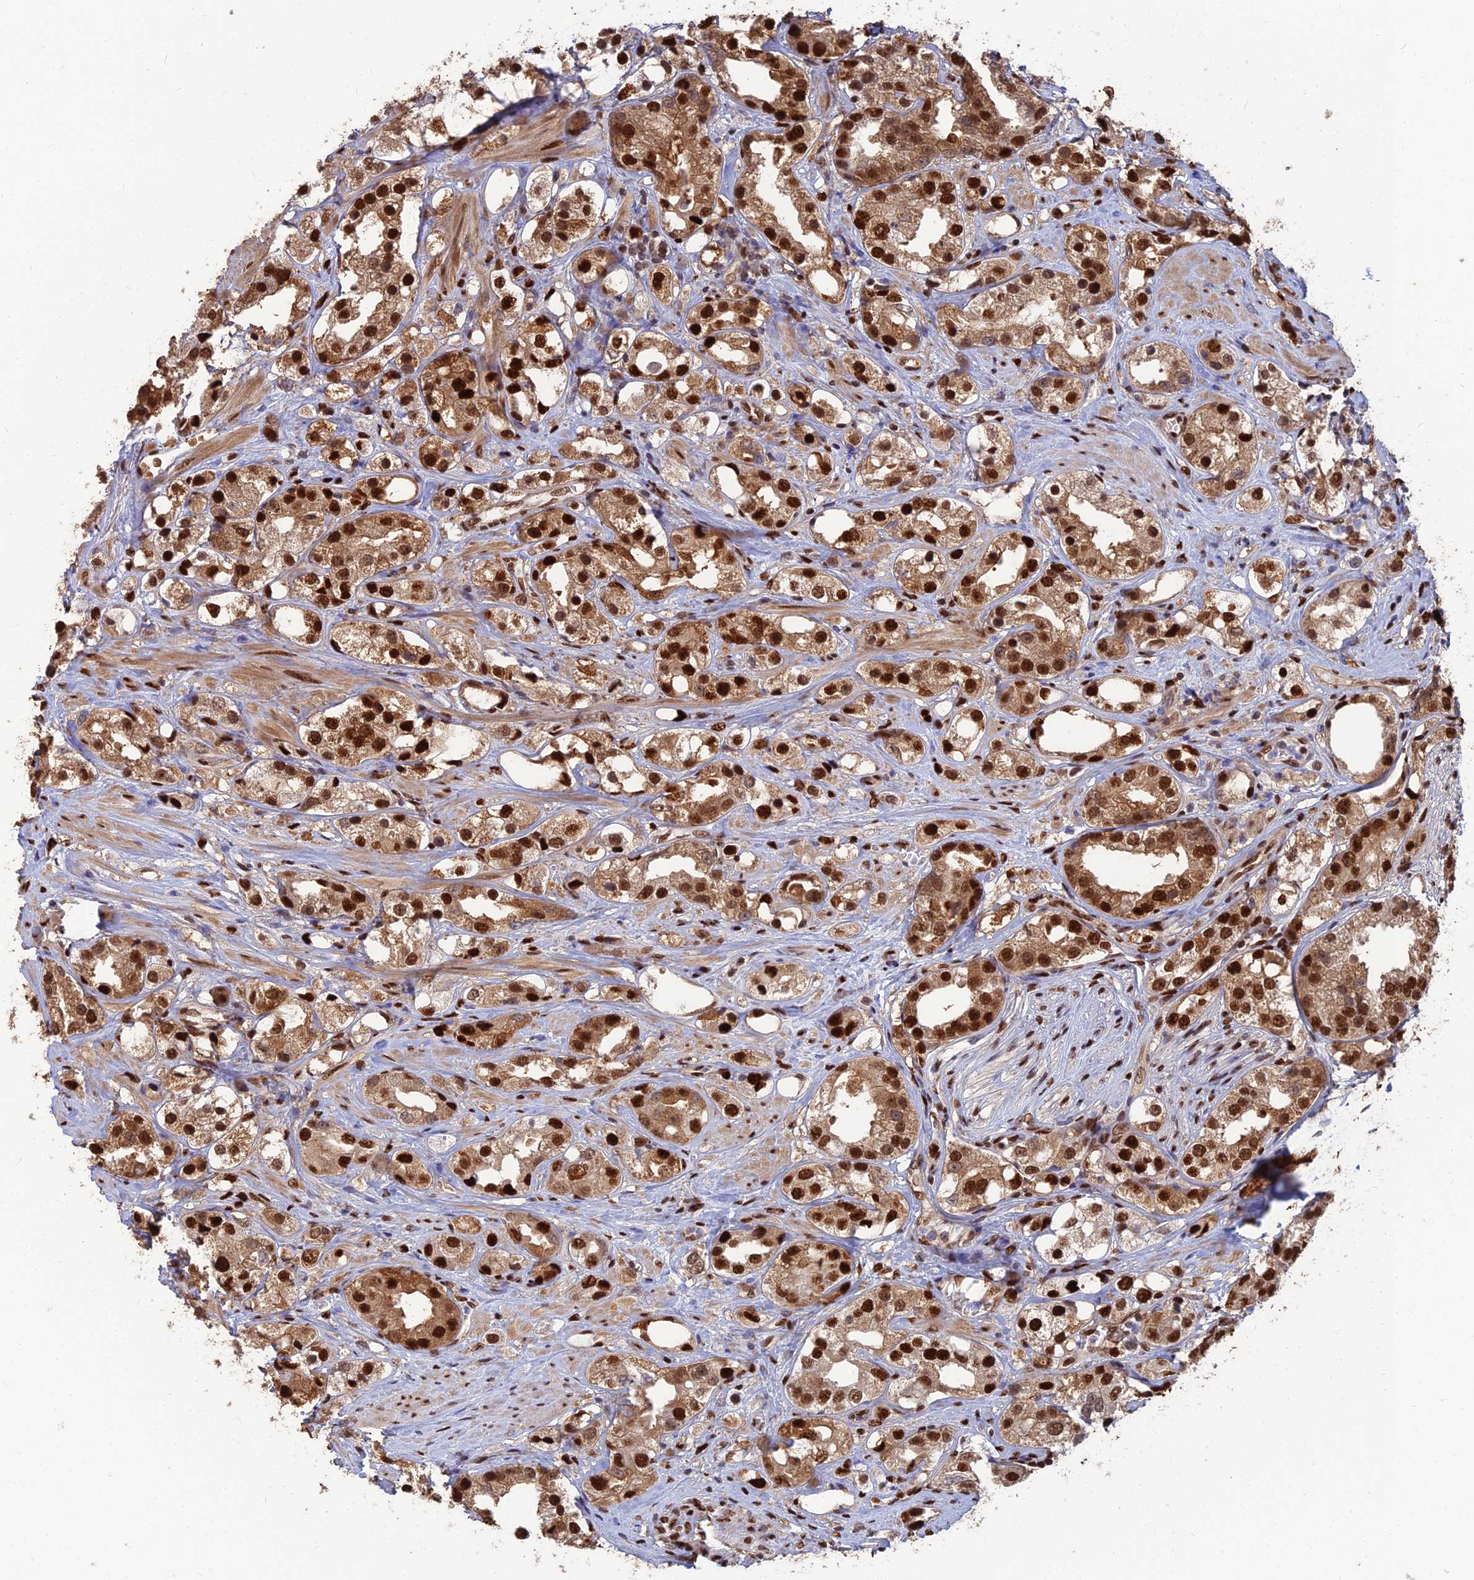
{"staining": {"intensity": "strong", "quantity": ">75%", "location": "cytoplasmic/membranous,nuclear"}, "tissue": "prostate cancer", "cell_type": "Tumor cells", "image_type": "cancer", "snomed": [{"axis": "morphology", "description": "Adenocarcinoma, NOS"}, {"axis": "topography", "description": "Prostate"}], "caption": "Strong cytoplasmic/membranous and nuclear protein expression is appreciated in approximately >75% of tumor cells in adenocarcinoma (prostate).", "gene": "DNPEP", "patient": {"sex": "male", "age": 79}}